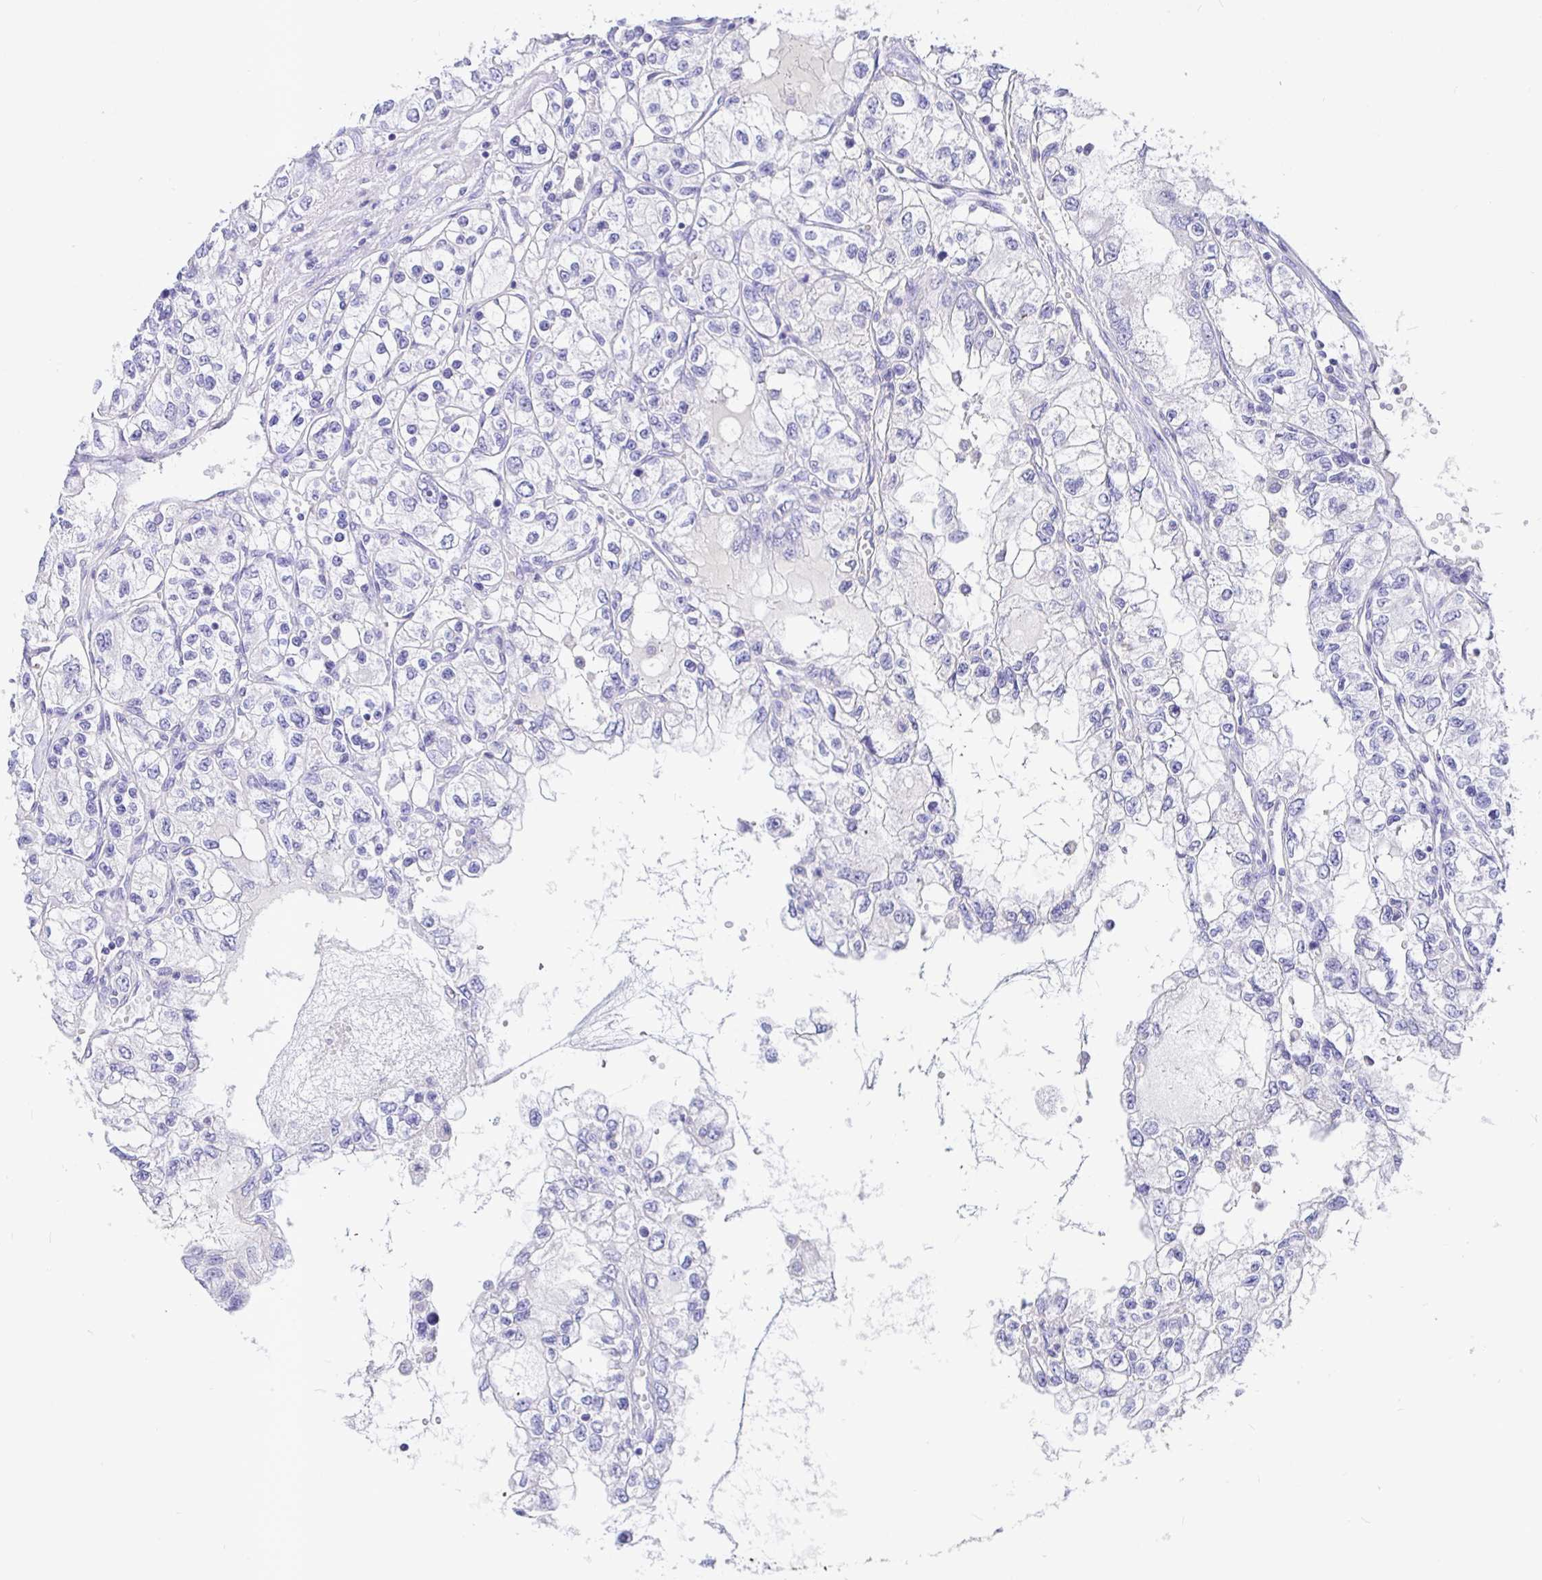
{"staining": {"intensity": "negative", "quantity": "none", "location": "none"}, "tissue": "renal cancer", "cell_type": "Tumor cells", "image_type": "cancer", "snomed": [{"axis": "morphology", "description": "Adenocarcinoma, NOS"}, {"axis": "topography", "description": "Kidney"}], "caption": "Immunohistochemistry photomicrograph of neoplastic tissue: human adenocarcinoma (renal) stained with DAB (3,3'-diaminobenzidine) reveals no significant protein expression in tumor cells.", "gene": "TPTE", "patient": {"sex": "female", "age": 59}}